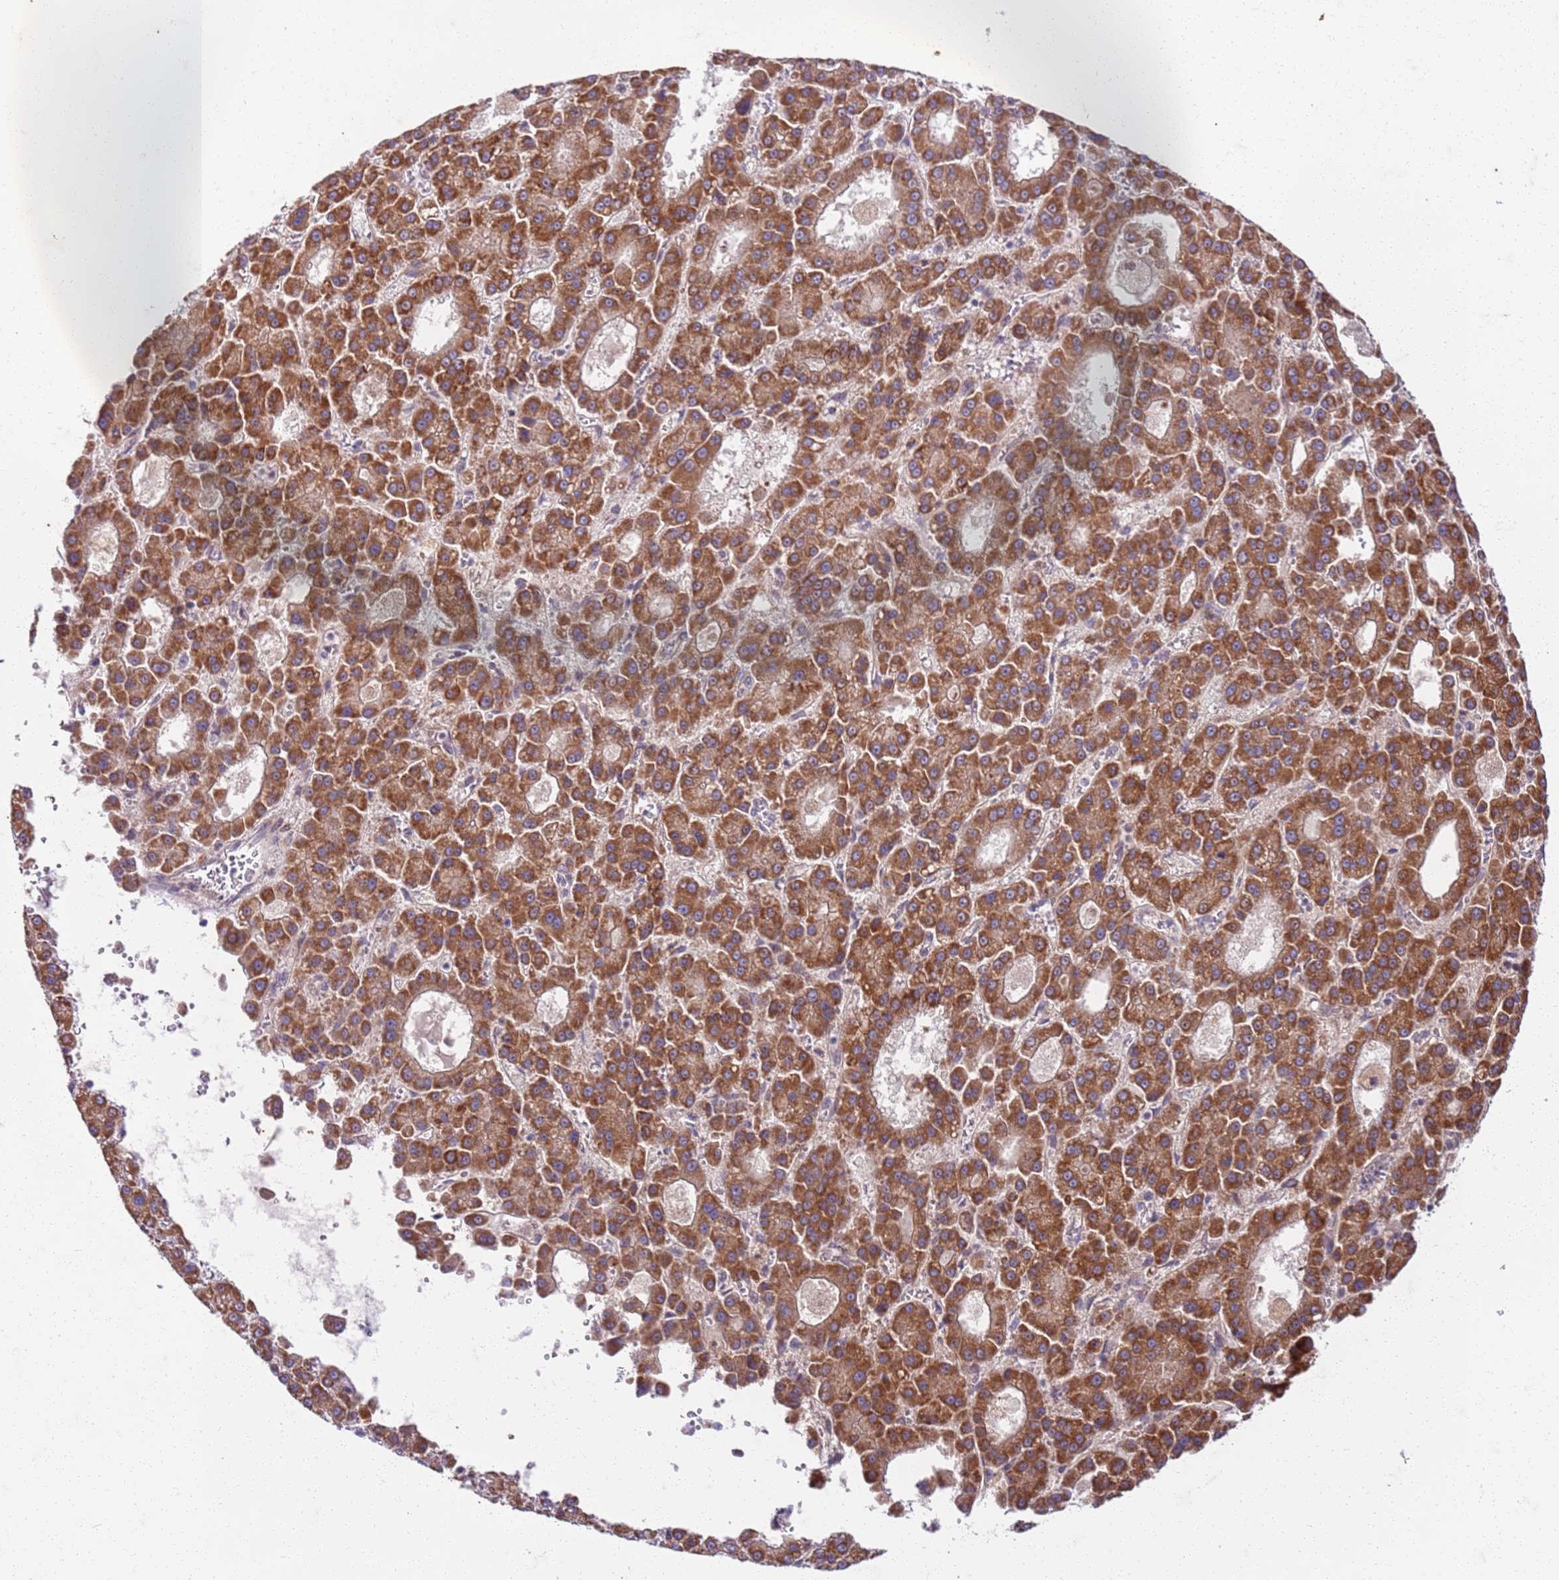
{"staining": {"intensity": "moderate", "quantity": ">75%", "location": "cytoplasmic/membranous"}, "tissue": "liver cancer", "cell_type": "Tumor cells", "image_type": "cancer", "snomed": [{"axis": "morphology", "description": "Carcinoma, Hepatocellular, NOS"}, {"axis": "topography", "description": "Liver"}], "caption": "Protein expression analysis of human liver cancer (hepatocellular carcinoma) reveals moderate cytoplasmic/membranous staining in about >75% of tumor cells.", "gene": "OSBP", "patient": {"sex": "male", "age": 70}}